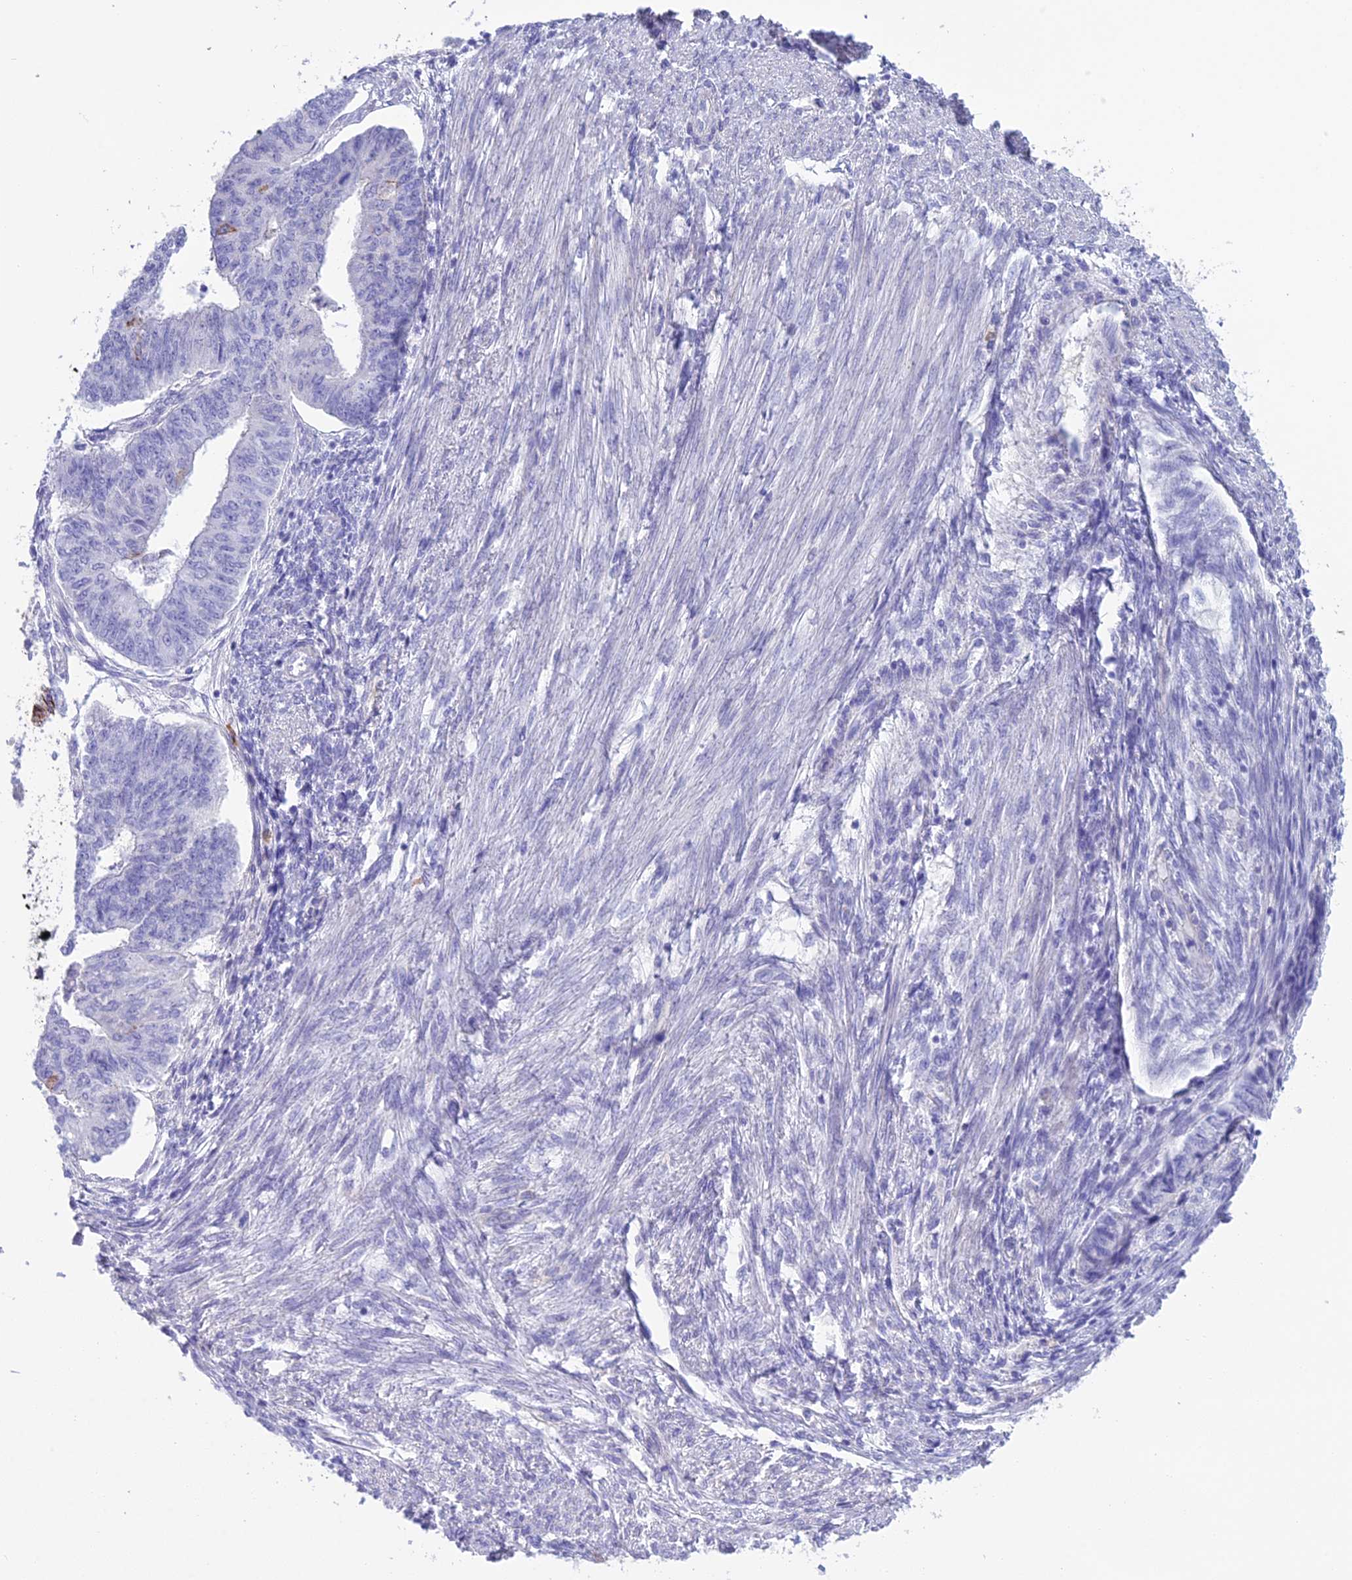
{"staining": {"intensity": "strong", "quantity": "<25%", "location": "cytoplasmic/membranous"}, "tissue": "endometrial cancer", "cell_type": "Tumor cells", "image_type": "cancer", "snomed": [{"axis": "morphology", "description": "Adenocarcinoma, NOS"}, {"axis": "topography", "description": "Endometrium"}], "caption": "Tumor cells demonstrate medium levels of strong cytoplasmic/membranous staining in about <25% of cells in human adenocarcinoma (endometrial).", "gene": "OR1Q1", "patient": {"sex": "female", "age": 32}}